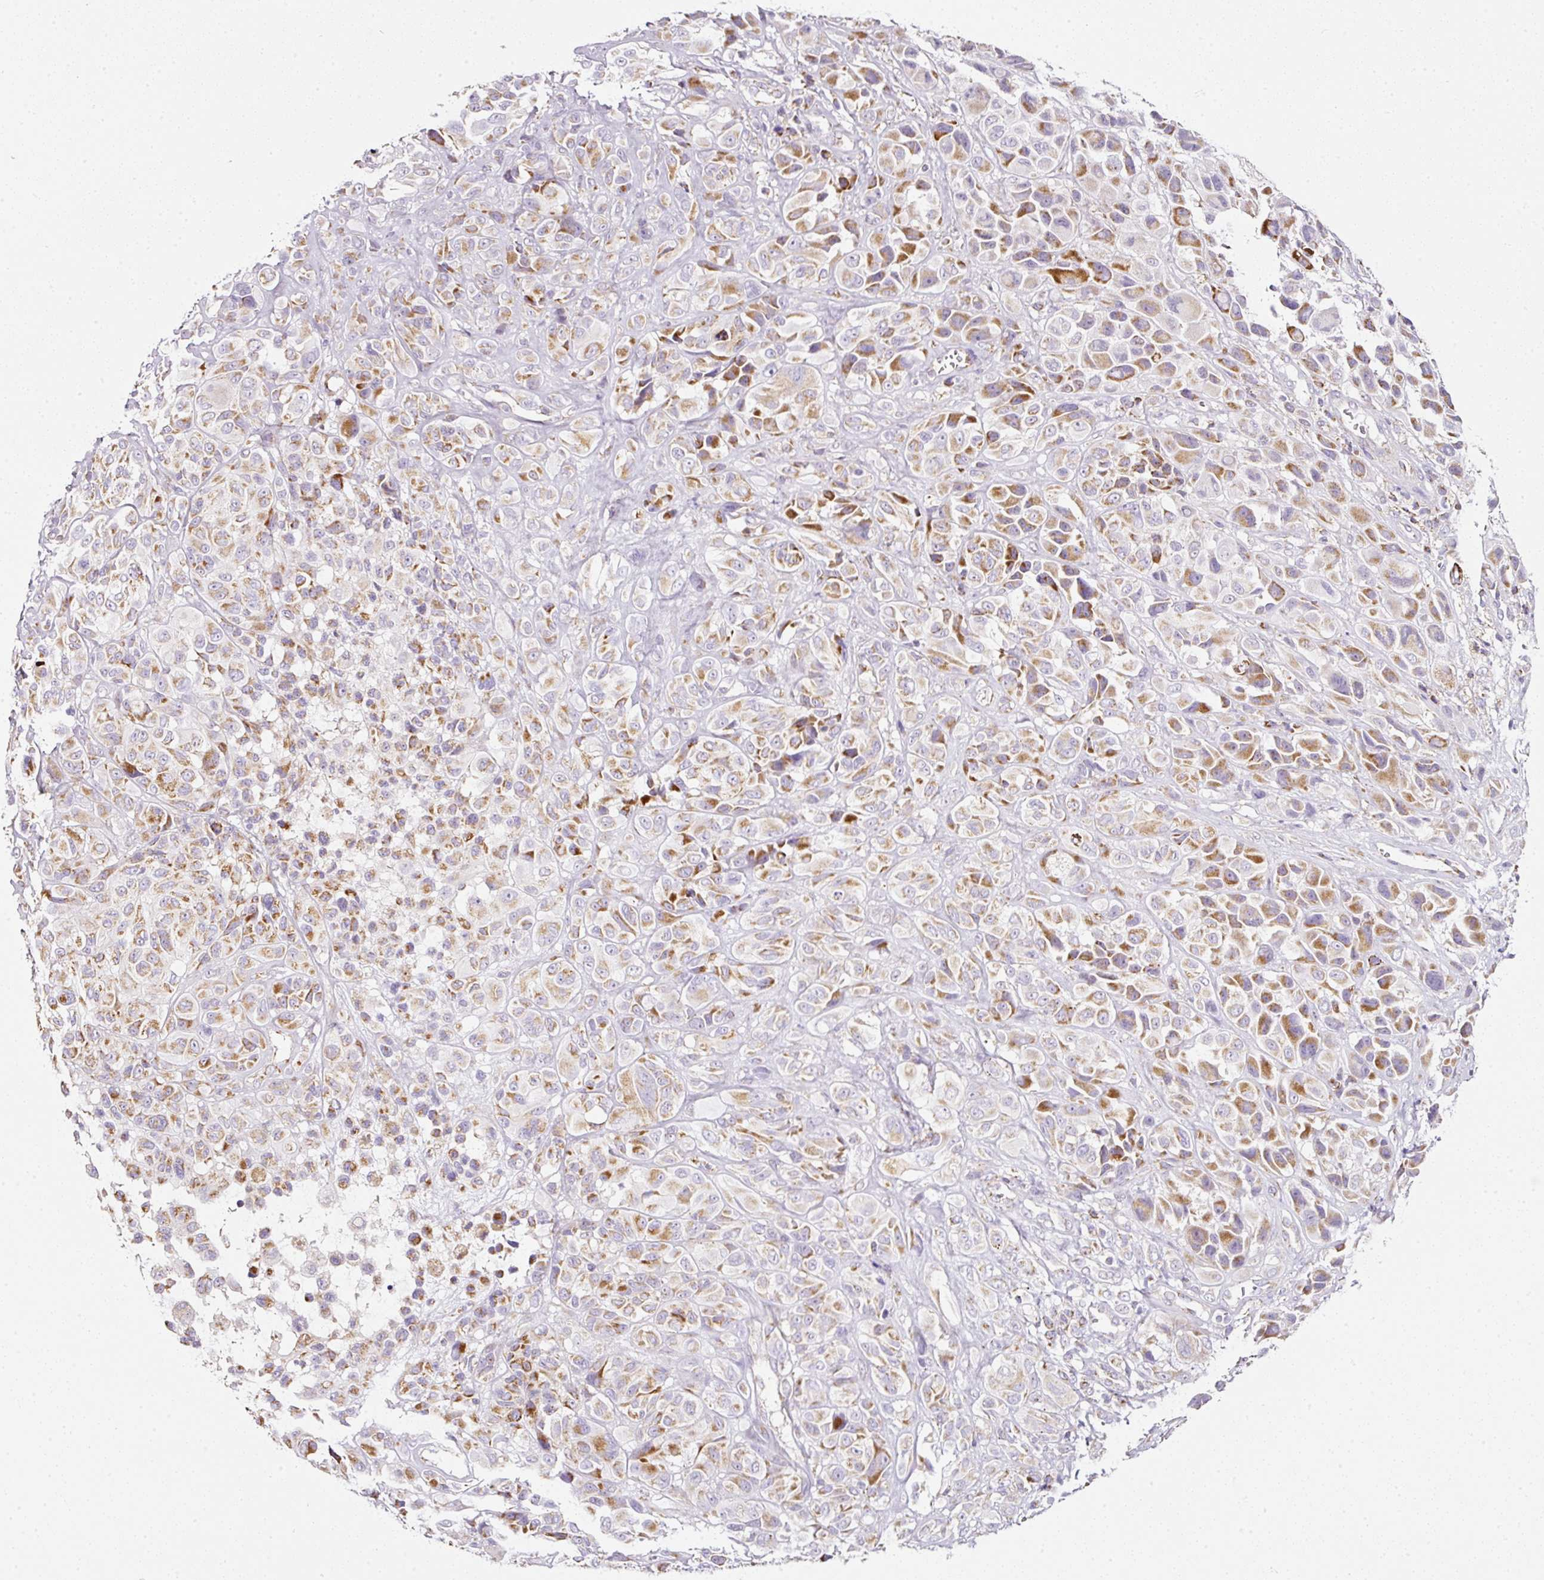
{"staining": {"intensity": "moderate", "quantity": "25%-75%", "location": "cytoplasmic/membranous"}, "tissue": "melanoma", "cell_type": "Tumor cells", "image_type": "cancer", "snomed": [{"axis": "morphology", "description": "Malignant melanoma, NOS"}, {"axis": "topography", "description": "Skin of trunk"}], "caption": "Immunohistochemistry (IHC) (DAB (3,3'-diaminobenzidine)) staining of human melanoma demonstrates moderate cytoplasmic/membranous protein positivity in approximately 25%-75% of tumor cells. (Stains: DAB (3,3'-diaminobenzidine) in brown, nuclei in blue, Microscopy: brightfield microscopy at high magnification).", "gene": "SDHA", "patient": {"sex": "male", "age": 71}}